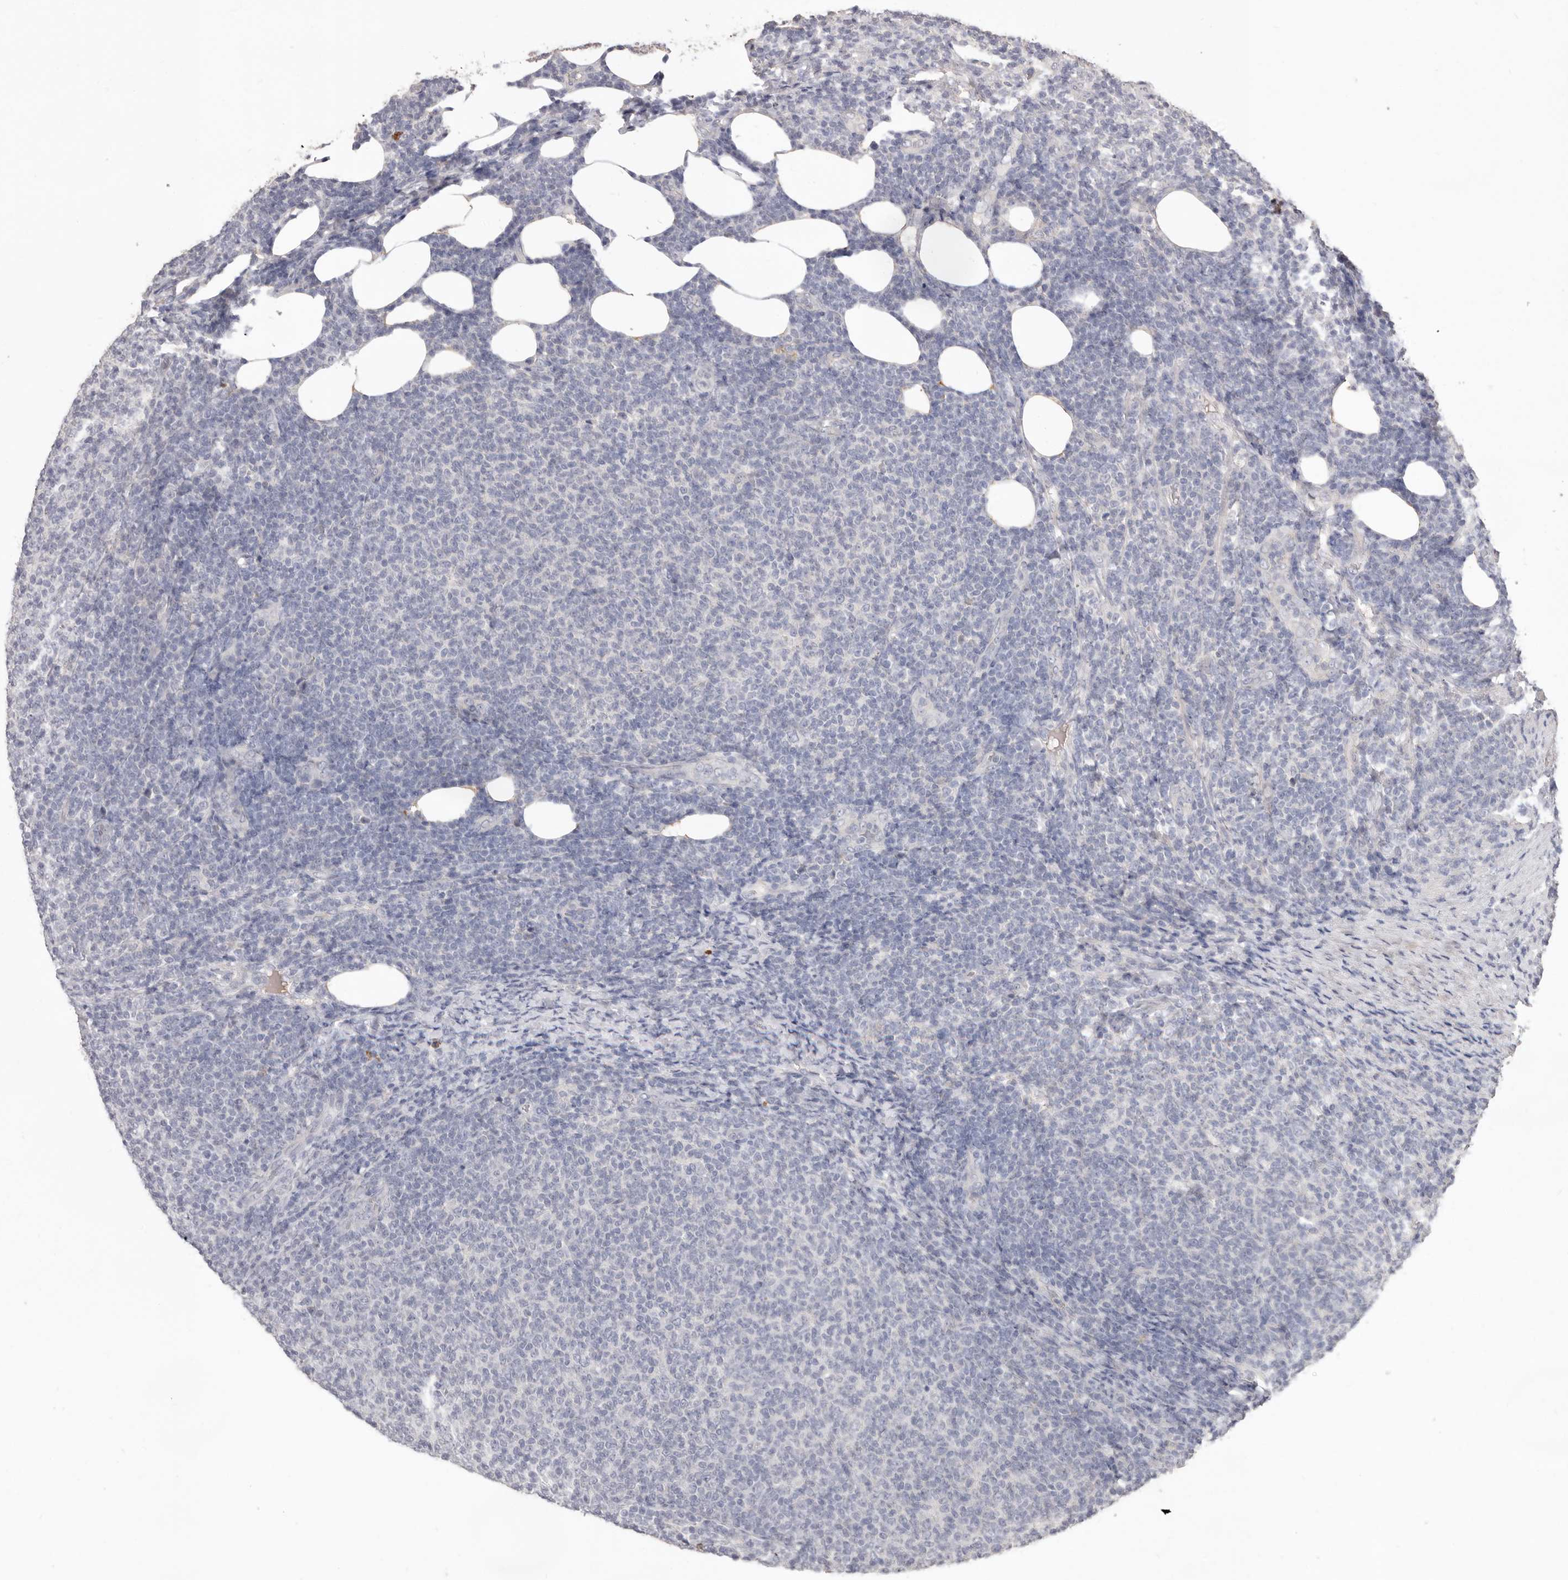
{"staining": {"intensity": "negative", "quantity": "none", "location": "none"}, "tissue": "lymphoma", "cell_type": "Tumor cells", "image_type": "cancer", "snomed": [{"axis": "morphology", "description": "Malignant lymphoma, non-Hodgkin's type, Low grade"}, {"axis": "topography", "description": "Lymph node"}], "caption": "Tumor cells are negative for brown protein staining in low-grade malignant lymphoma, non-Hodgkin's type.", "gene": "HCAR2", "patient": {"sex": "male", "age": 66}}